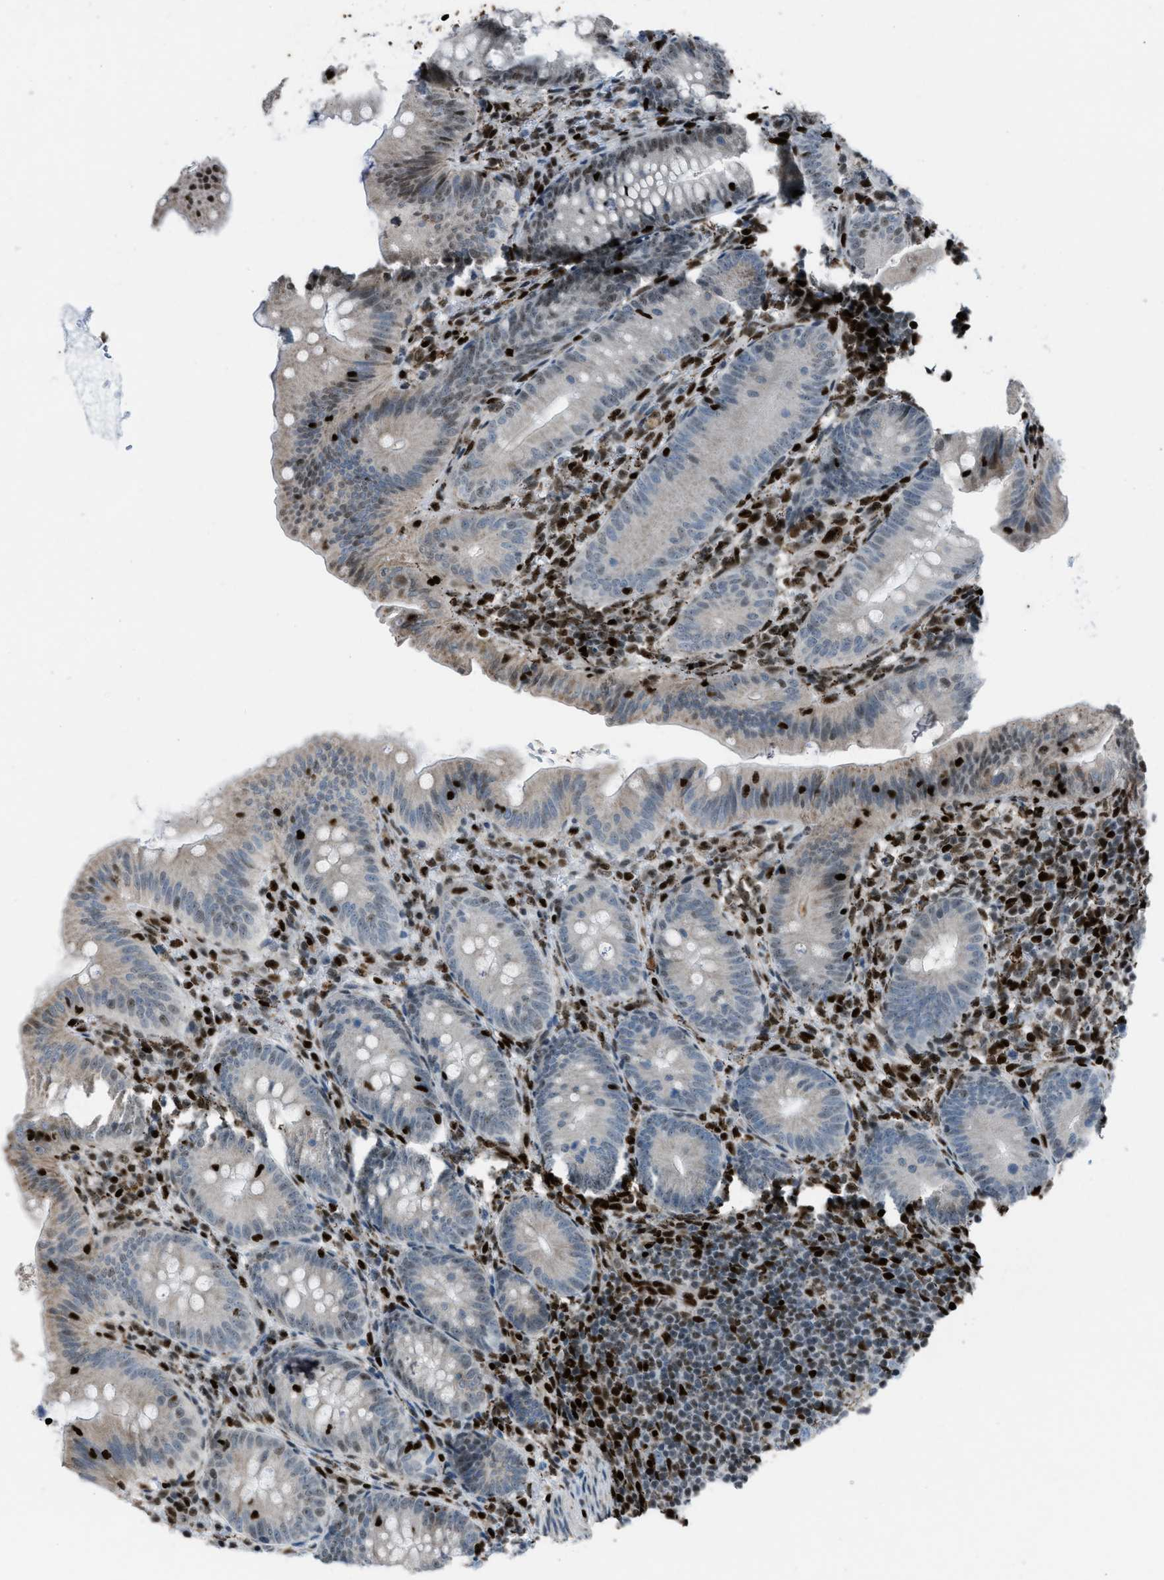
{"staining": {"intensity": "moderate", "quantity": "<25%", "location": "nuclear"}, "tissue": "appendix", "cell_type": "Glandular cells", "image_type": "normal", "snomed": [{"axis": "morphology", "description": "Normal tissue, NOS"}, {"axis": "topography", "description": "Appendix"}], "caption": "IHC micrograph of normal appendix: appendix stained using immunohistochemistry (IHC) exhibits low levels of moderate protein expression localized specifically in the nuclear of glandular cells, appearing as a nuclear brown color.", "gene": "SLFN5", "patient": {"sex": "male", "age": 1}}